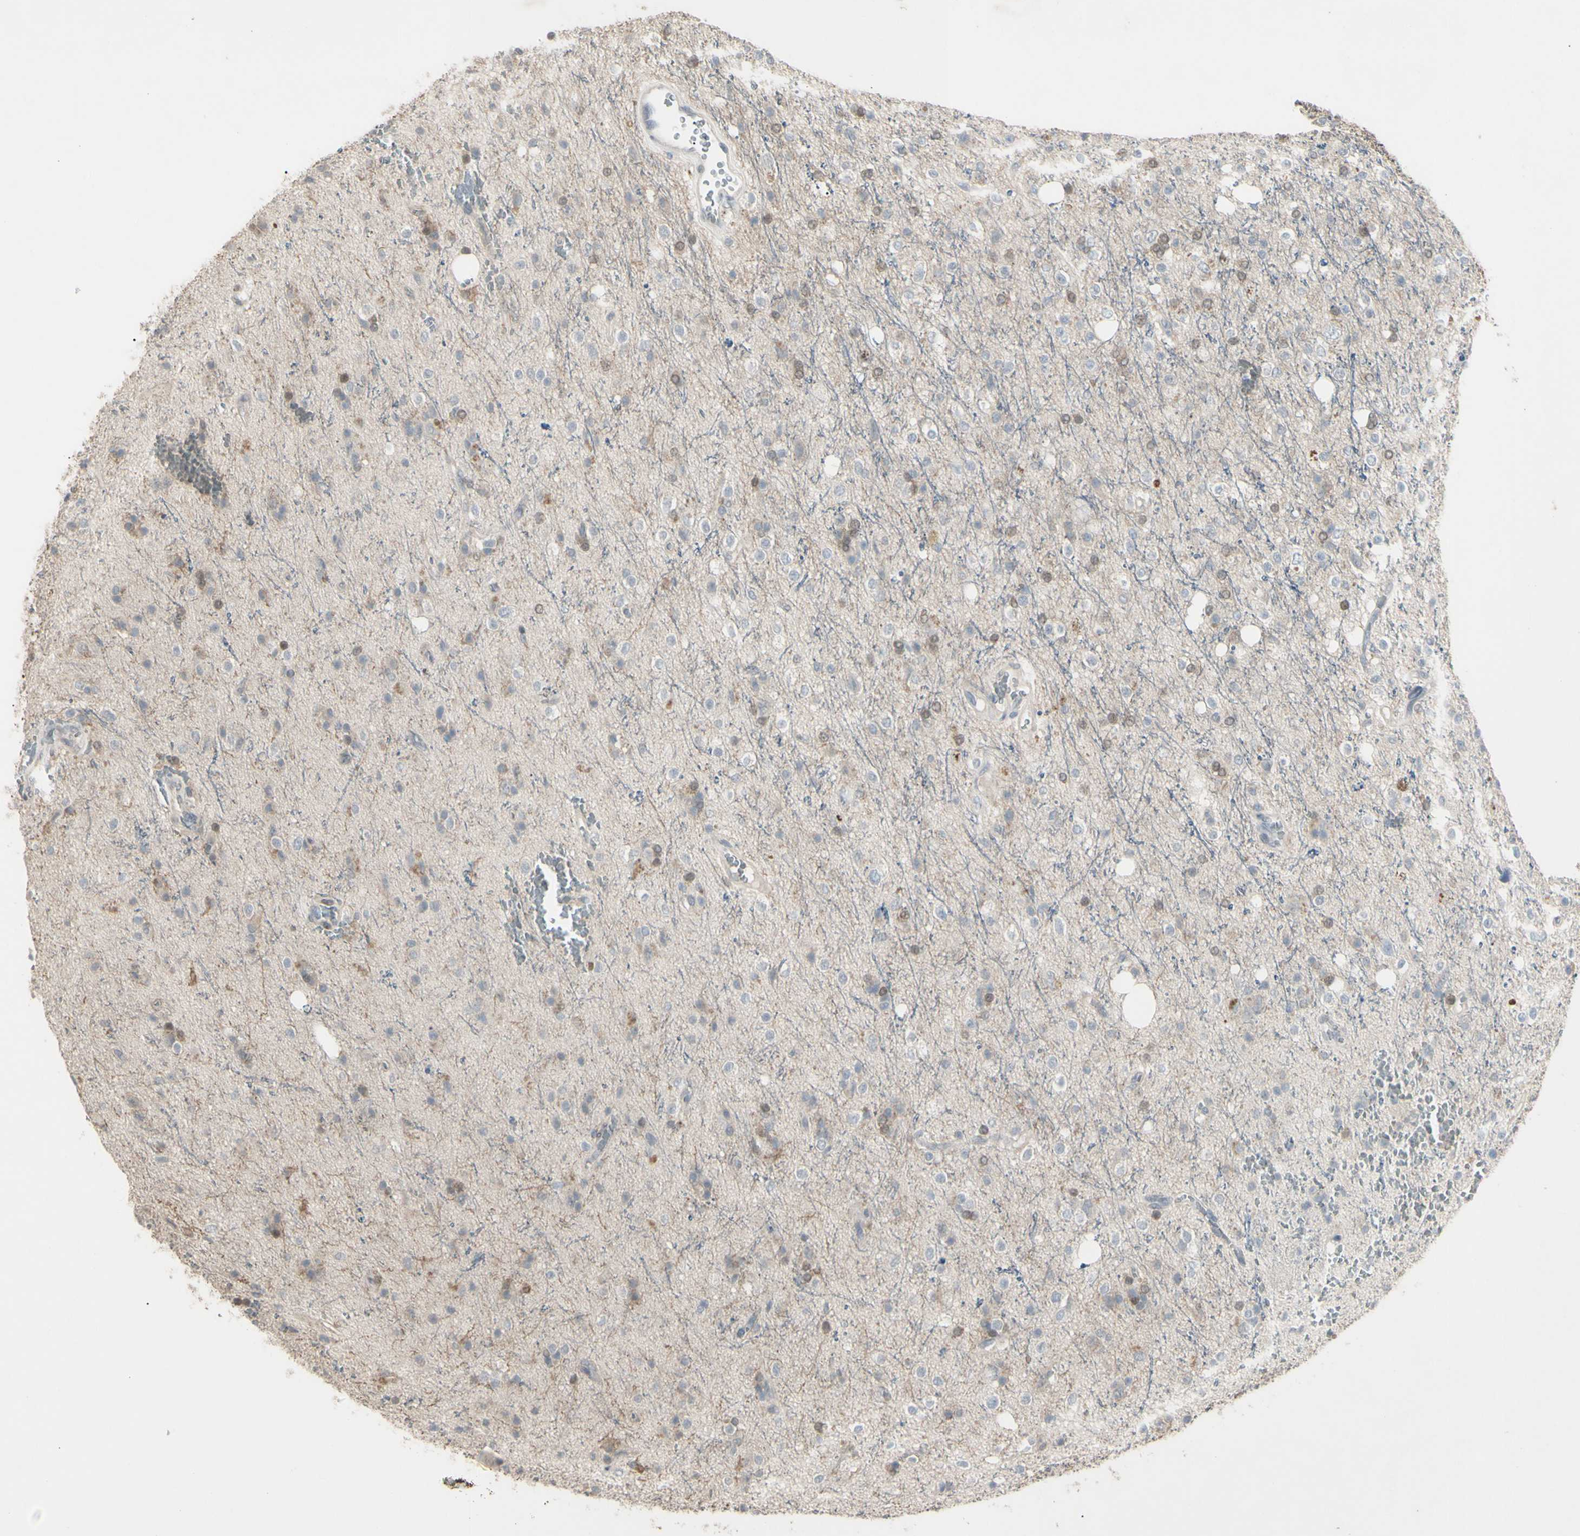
{"staining": {"intensity": "weak", "quantity": "25%-75%", "location": "cytoplasmic/membranous"}, "tissue": "glioma", "cell_type": "Tumor cells", "image_type": "cancer", "snomed": [{"axis": "morphology", "description": "Glioma, malignant, High grade"}, {"axis": "topography", "description": "Brain"}], "caption": "Immunohistochemistry staining of high-grade glioma (malignant), which shows low levels of weak cytoplasmic/membranous positivity in about 25%-75% of tumor cells indicating weak cytoplasmic/membranous protein positivity. The staining was performed using DAB (3,3'-diaminobenzidine) (brown) for protein detection and nuclei were counterstained in hematoxylin (blue).", "gene": "PIAS4", "patient": {"sex": "male", "age": 47}}